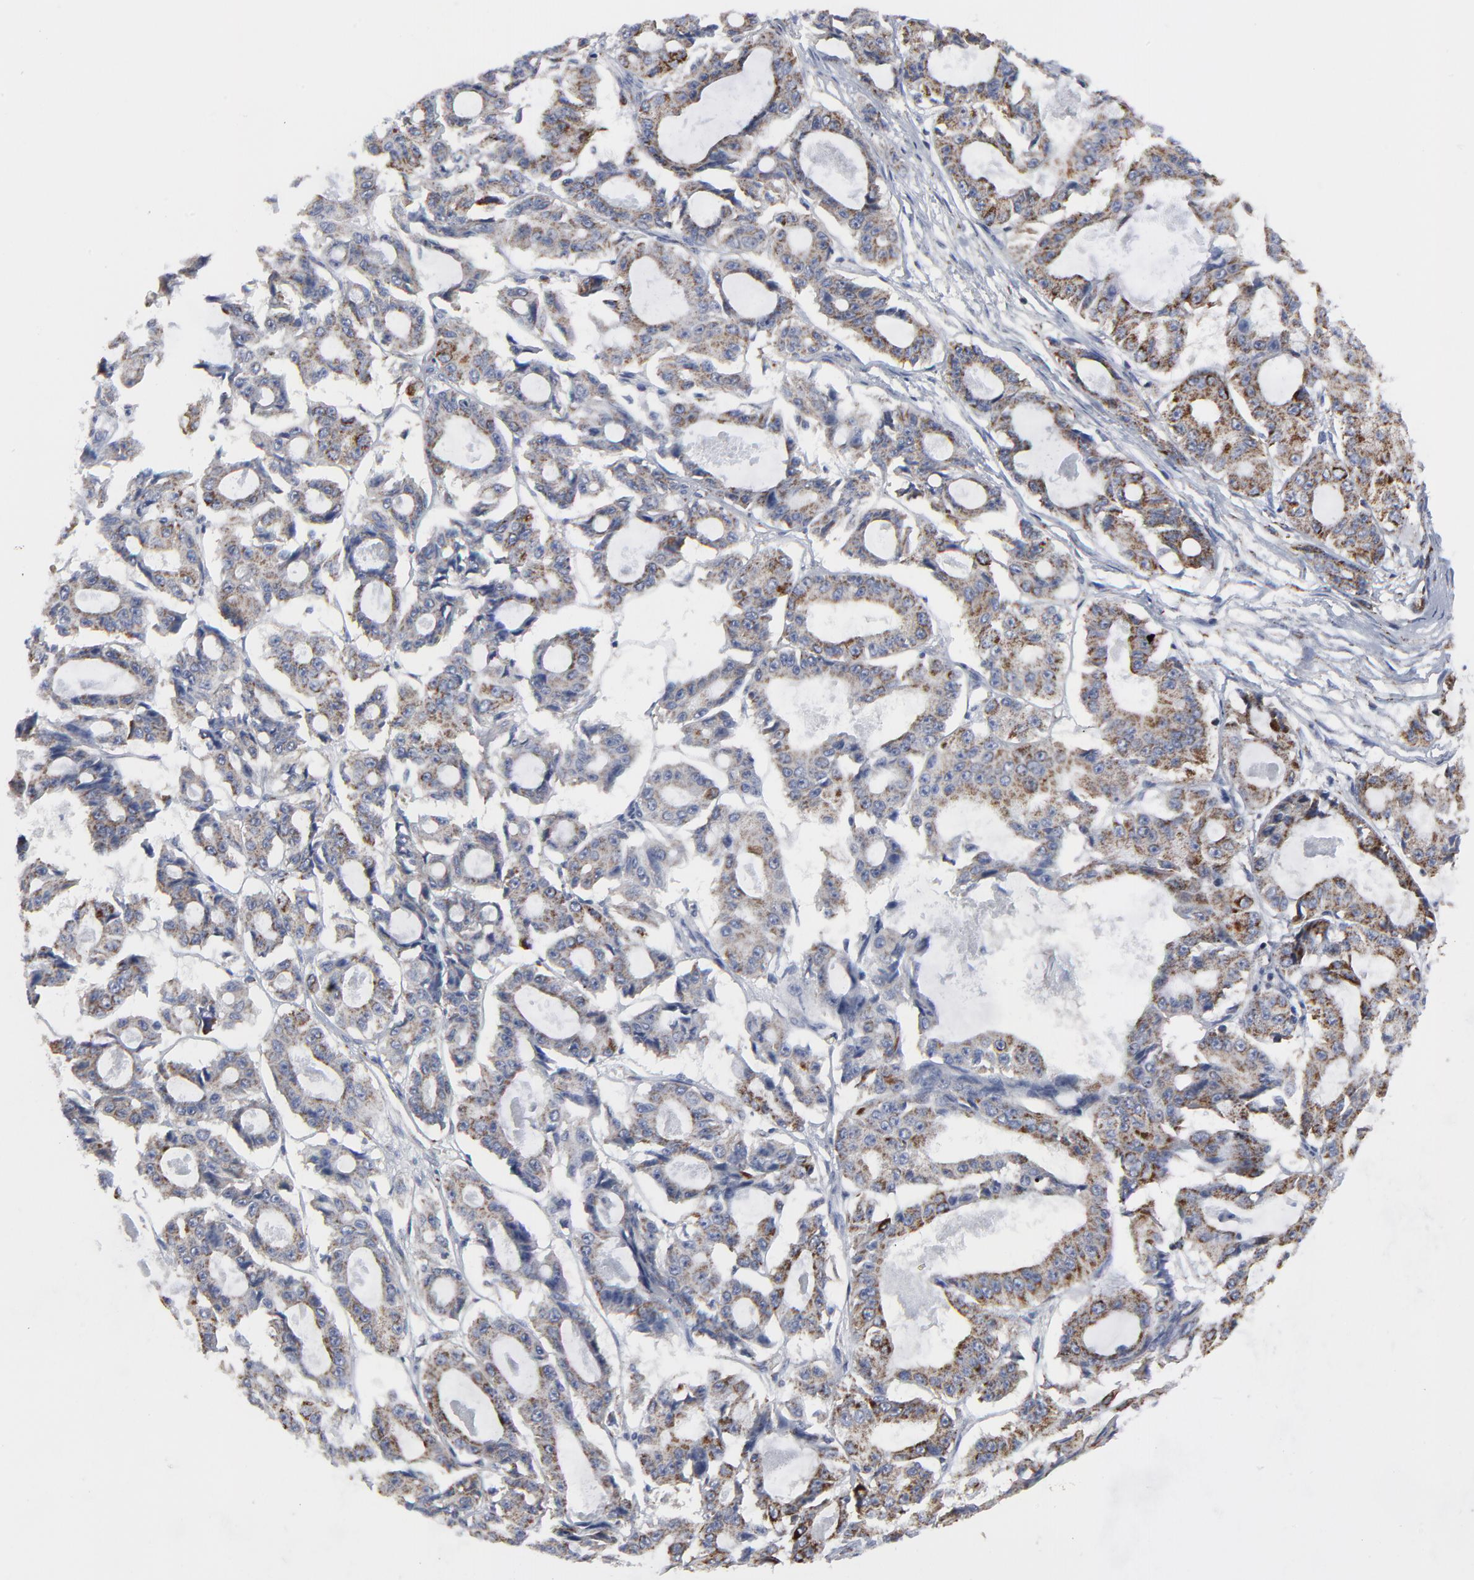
{"staining": {"intensity": "weak", "quantity": "25%-75%", "location": "cytoplasmic/membranous"}, "tissue": "ovarian cancer", "cell_type": "Tumor cells", "image_type": "cancer", "snomed": [{"axis": "morphology", "description": "Carcinoma, endometroid"}, {"axis": "topography", "description": "Ovary"}], "caption": "The histopathology image demonstrates a brown stain indicating the presence of a protein in the cytoplasmic/membranous of tumor cells in ovarian endometroid carcinoma.", "gene": "TXNRD2", "patient": {"sex": "female", "age": 61}}